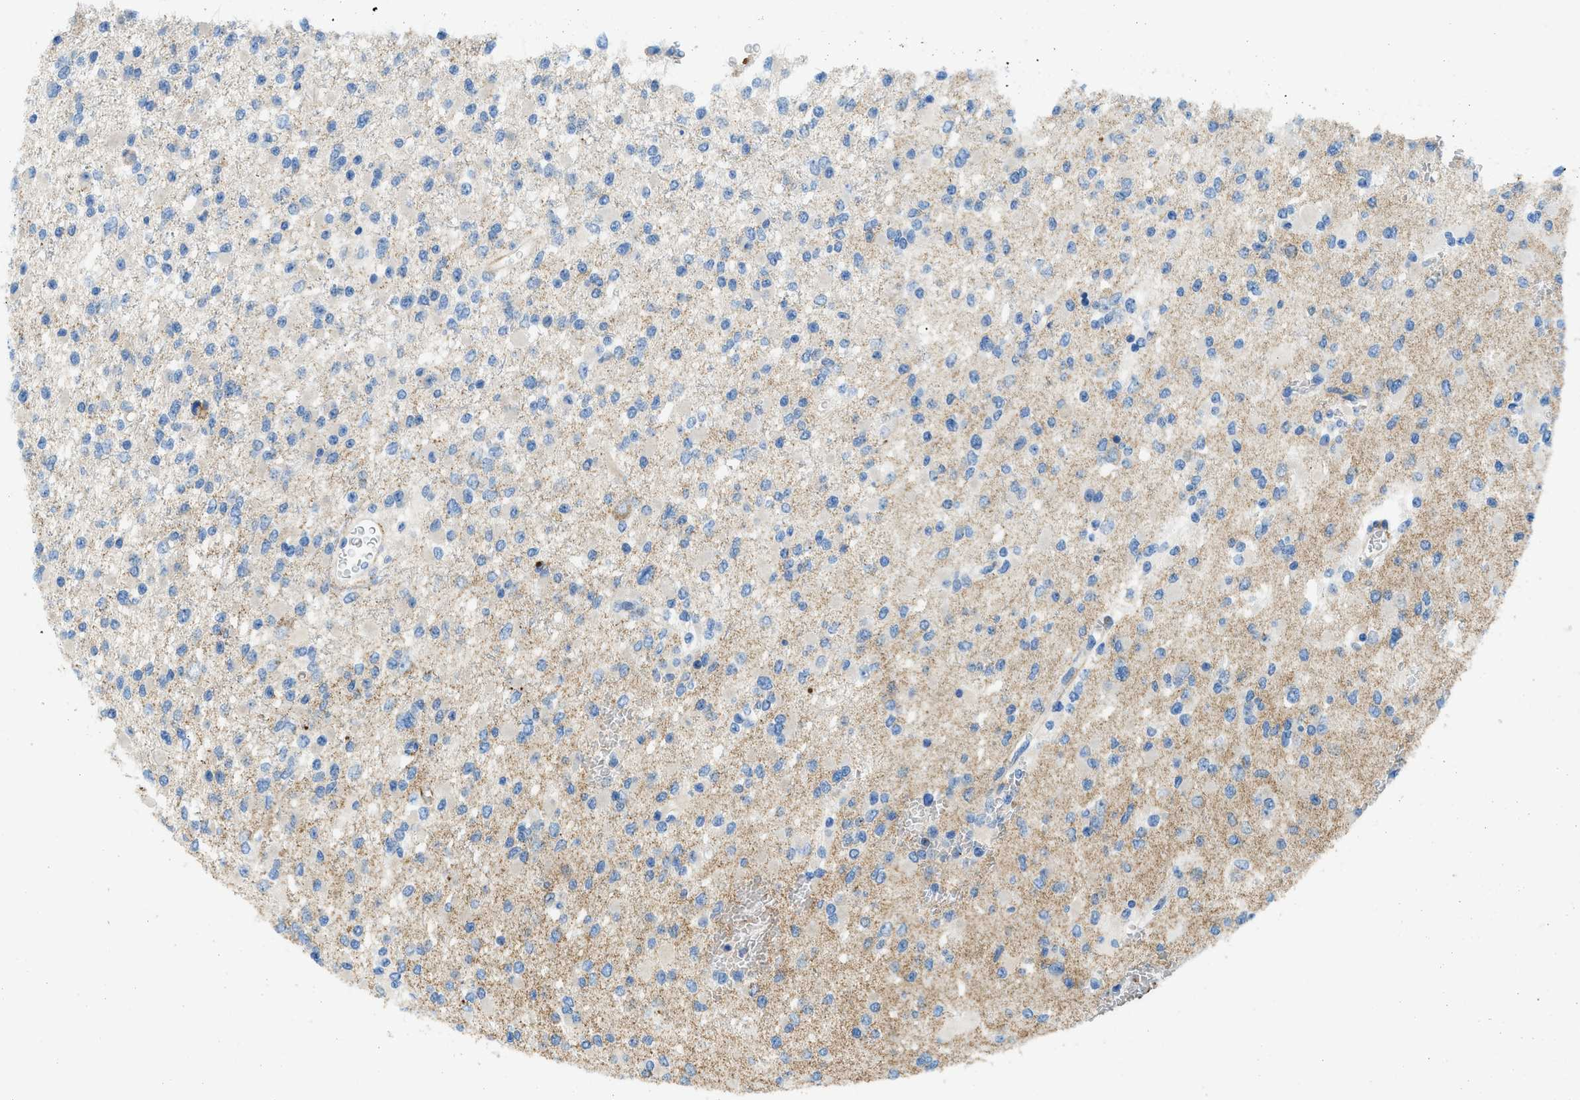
{"staining": {"intensity": "weak", "quantity": ">75%", "location": "cytoplasmic/membranous"}, "tissue": "glioma", "cell_type": "Tumor cells", "image_type": "cancer", "snomed": [{"axis": "morphology", "description": "Glioma, malignant, Low grade"}, {"axis": "topography", "description": "Brain"}], "caption": "IHC image of neoplastic tissue: low-grade glioma (malignant) stained using immunohistochemistry (IHC) shows low levels of weak protein expression localized specifically in the cytoplasmic/membranous of tumor cells, appearing as a cytoplasmic/membranous brown color.", "gene": "ZNF831", "patient": {"sex": "female", "age": 22}}